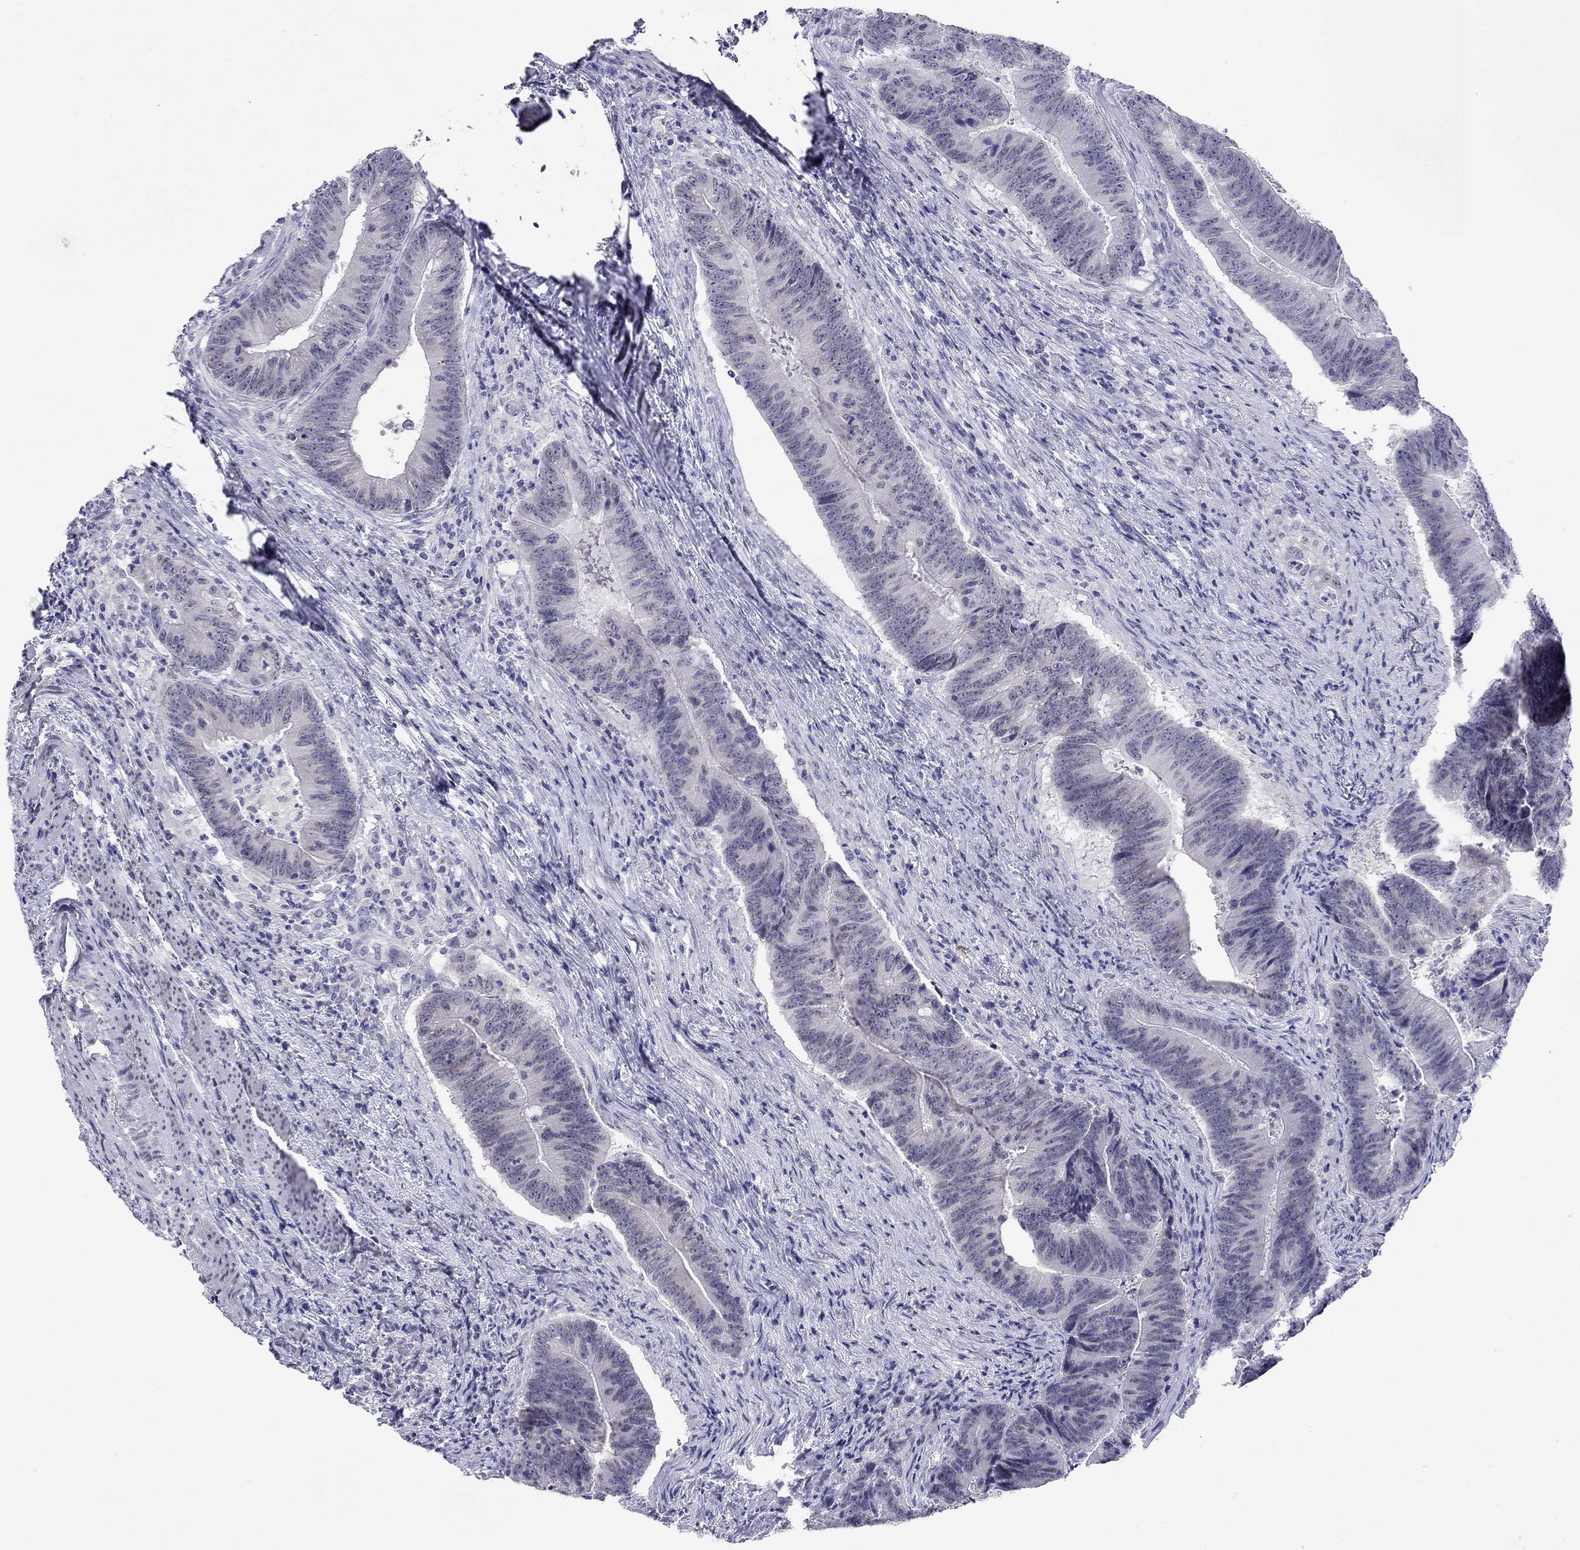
{"staining": {"intensity": "negative", "quantity": "none", "location": "none"}, "tissue": "colorectal cancer", "cell_type": "Tumor cells", "image_type": "cancer", "snomed": [{"axis": "morphology", "description": "Adenocarcinoma, NOS"}, {"axis": "topography", "description": "Colon"}], "caption": "The photomicrograph displays no staining of tumor cells in colorectal cancer (adenocarcinoma).", "gene": "ARMC12", "patient": {"sex": "female", "age": 87}}